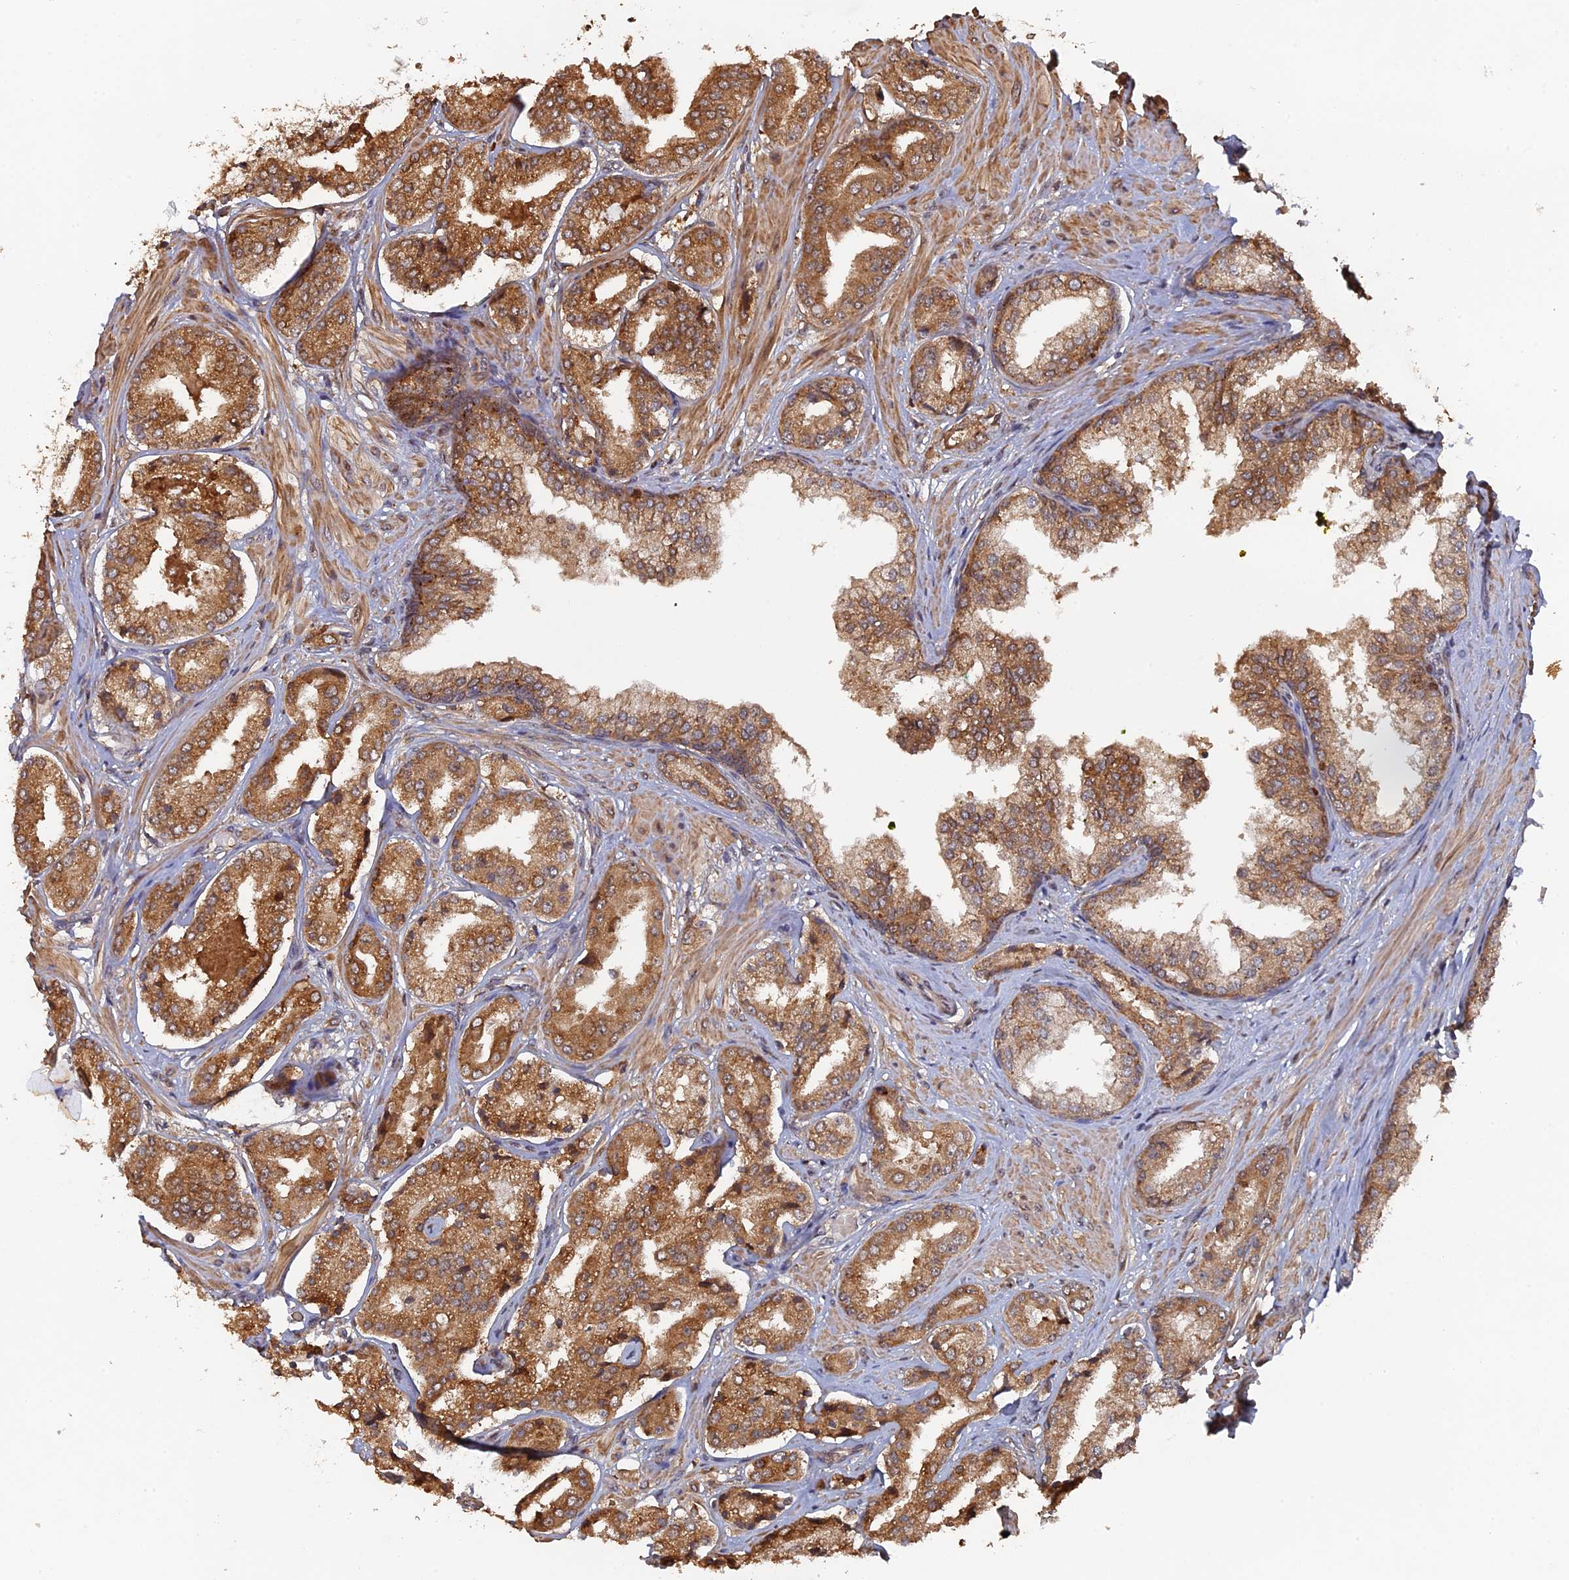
{"staining": {"intensity": "moderate", "quantity": ">75%", "location": "cytoplasmic/membranous"}, "tissue": "prostate cancer", "cell_type": "Tumor cells", "image_type": "cancer", "snomed": [{"axis": "morphology", "description": "Adenocarcinoma, High grade"}, {"axis": "topography", "description": "Prostate"}], "caption": "Protein expression analysis of human adenocarcinoma (high-grade) (prostate) reveals moderate cytoplasmic/membranous expression in approximately >75% of tumor cells.", "gene": "VPS37C", "patient": {"sex": "male", "age": 63}}